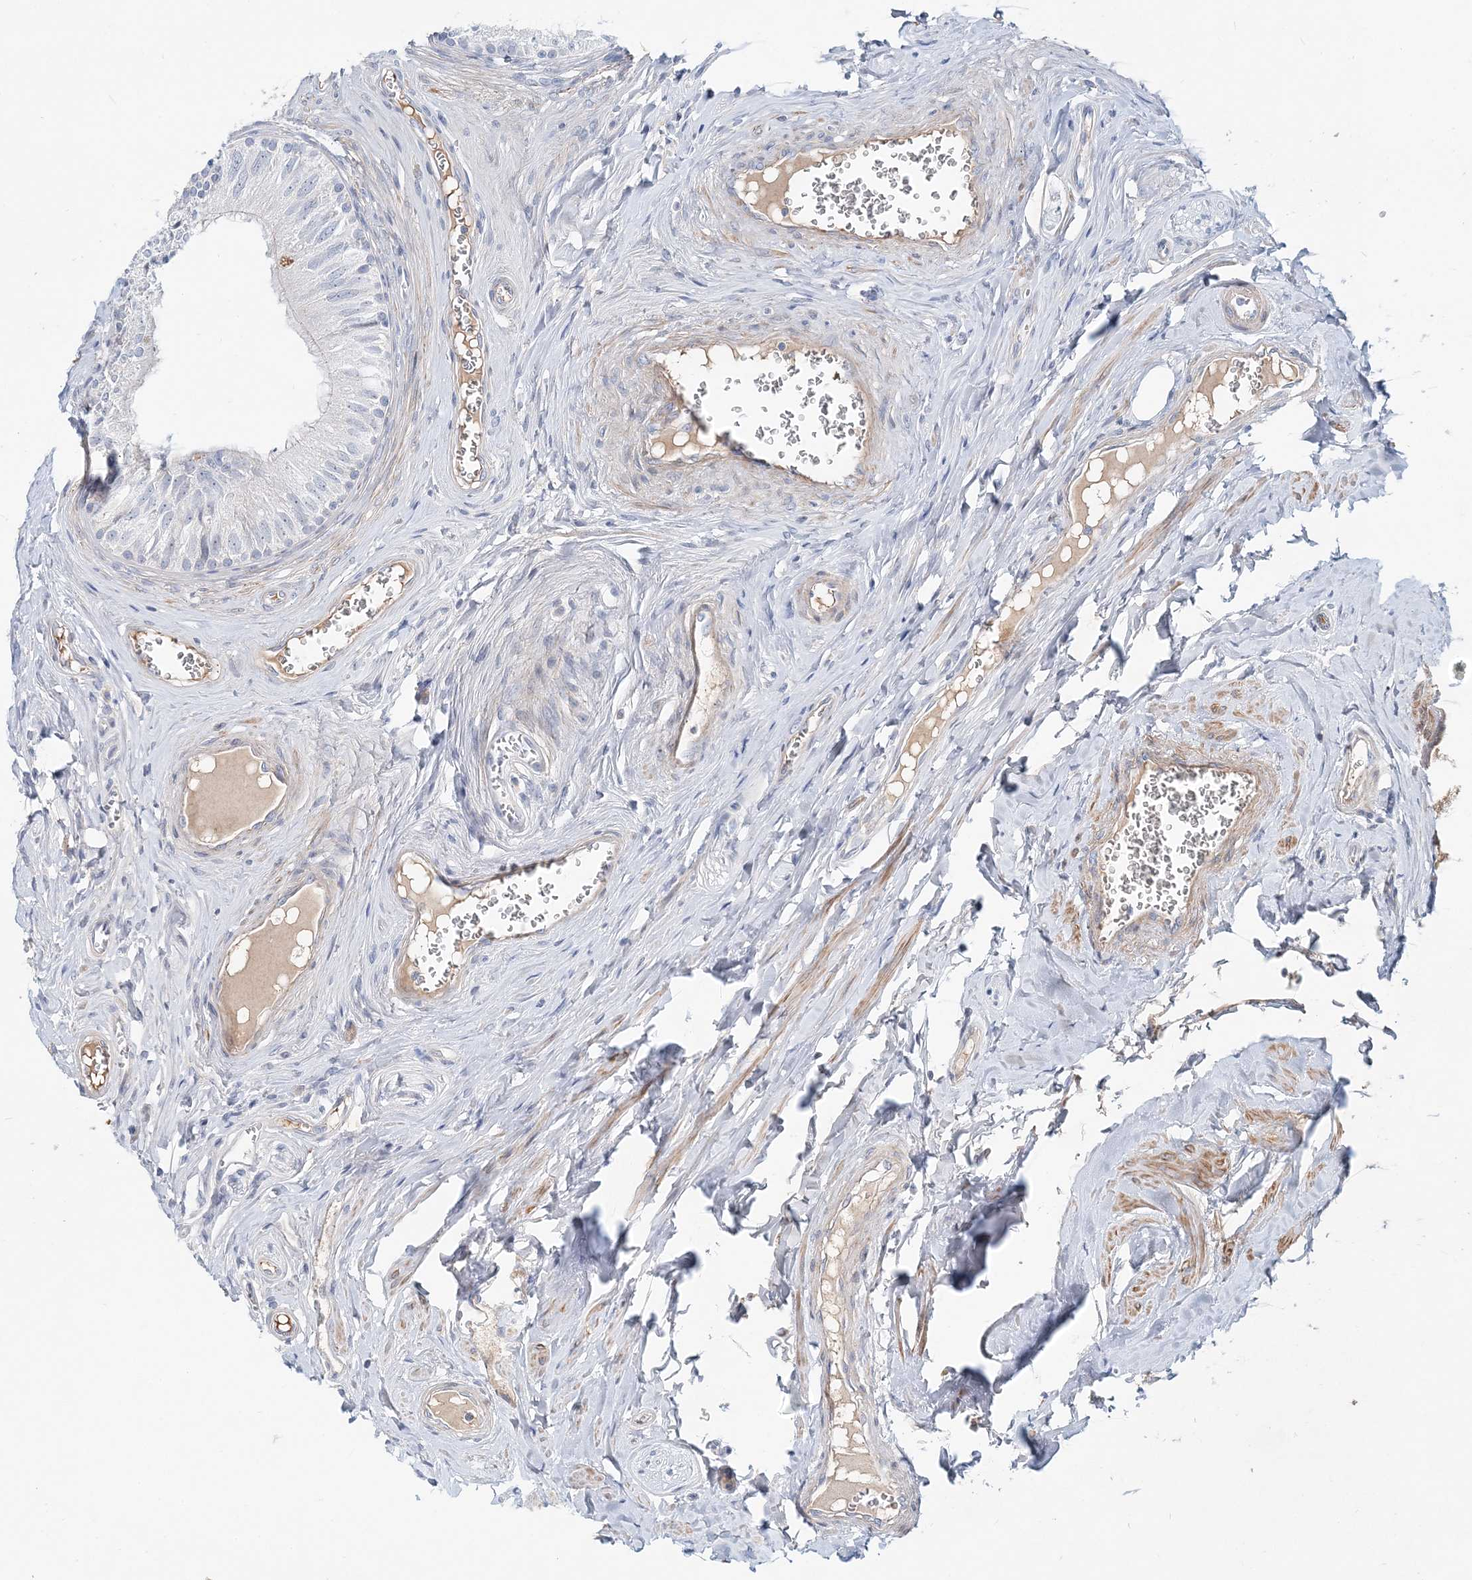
{"staining": {"intensity": "negative", "quantity": "none", "location": "none"}, "tissue": "epididymis", "cell_type": "Glandular cells", "image_type": "normal", "snomed": [{"axis": "morphology", "description": "Normal tissue, NOS"}, {"axis": "topography", "description": "Epididymis"}], "caption": "Micrograph shows no protein positivity in glandular cells of unremarkable epididymis.", "gene": "DNAH5", "patient": {"sex": "male", "age": 46}}